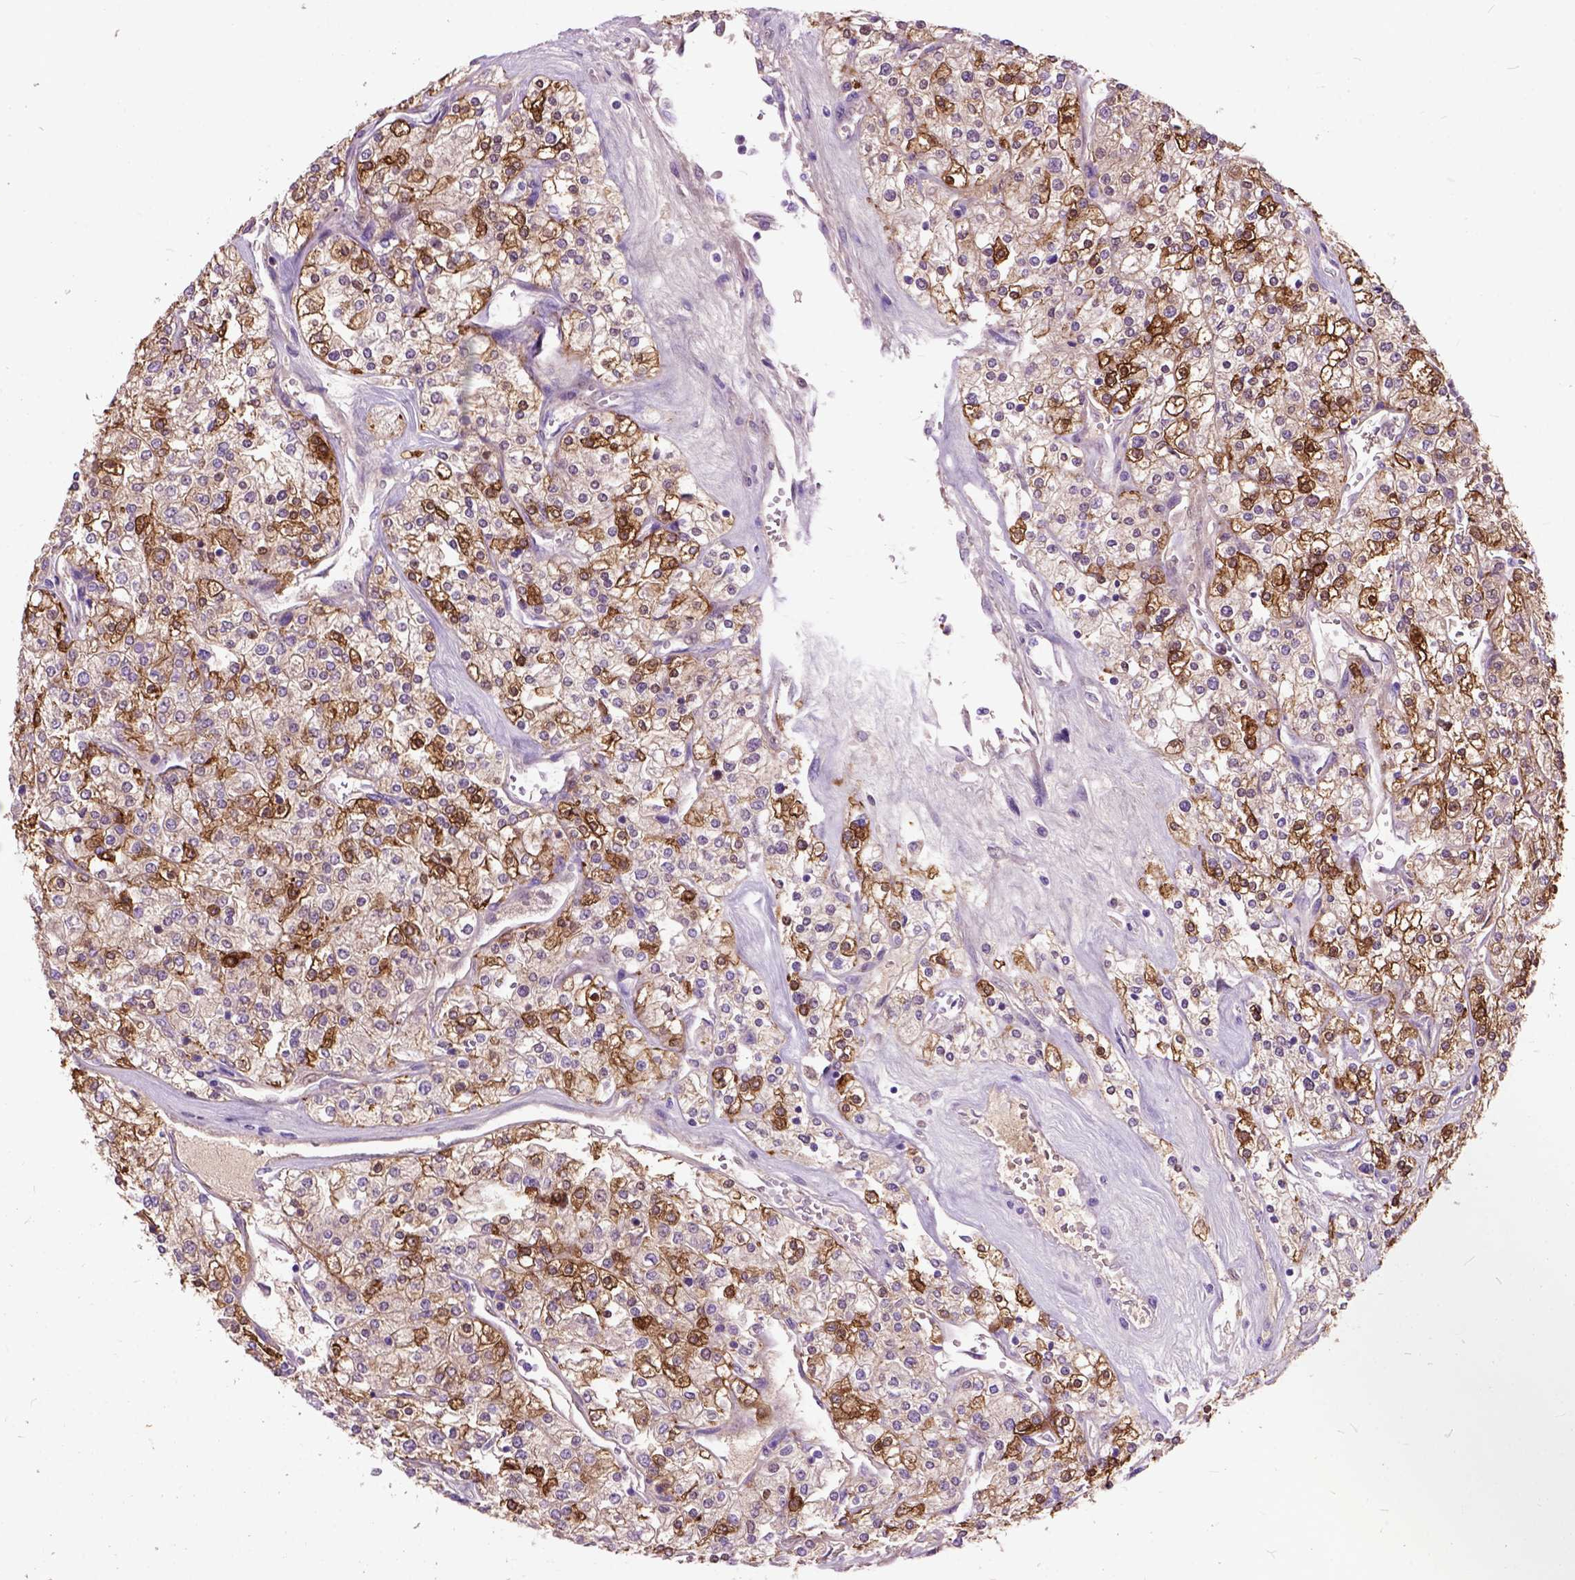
{"staining": {"intensity": "strong", "quantity": ">75%", "location": "cytoplasmic/membranous"}, "tissue": "renal cancer", "cell_type": "Tumor cells", "image_type": "cancer", "snomed": [{"axis": "morphology", "description": "Adenocarcinoma, NOS"}, {"axis": "topography", "description": "Kidney"}], "caption": "Immunohistochemical staining of human renal cancer (adenocarcinoma) exhibits high levels of strong cytoplasmic/membranous staining in about >75% of tumor cells.", "gene": "MAPT", "patient": {"sex": "male", "age": 80}}